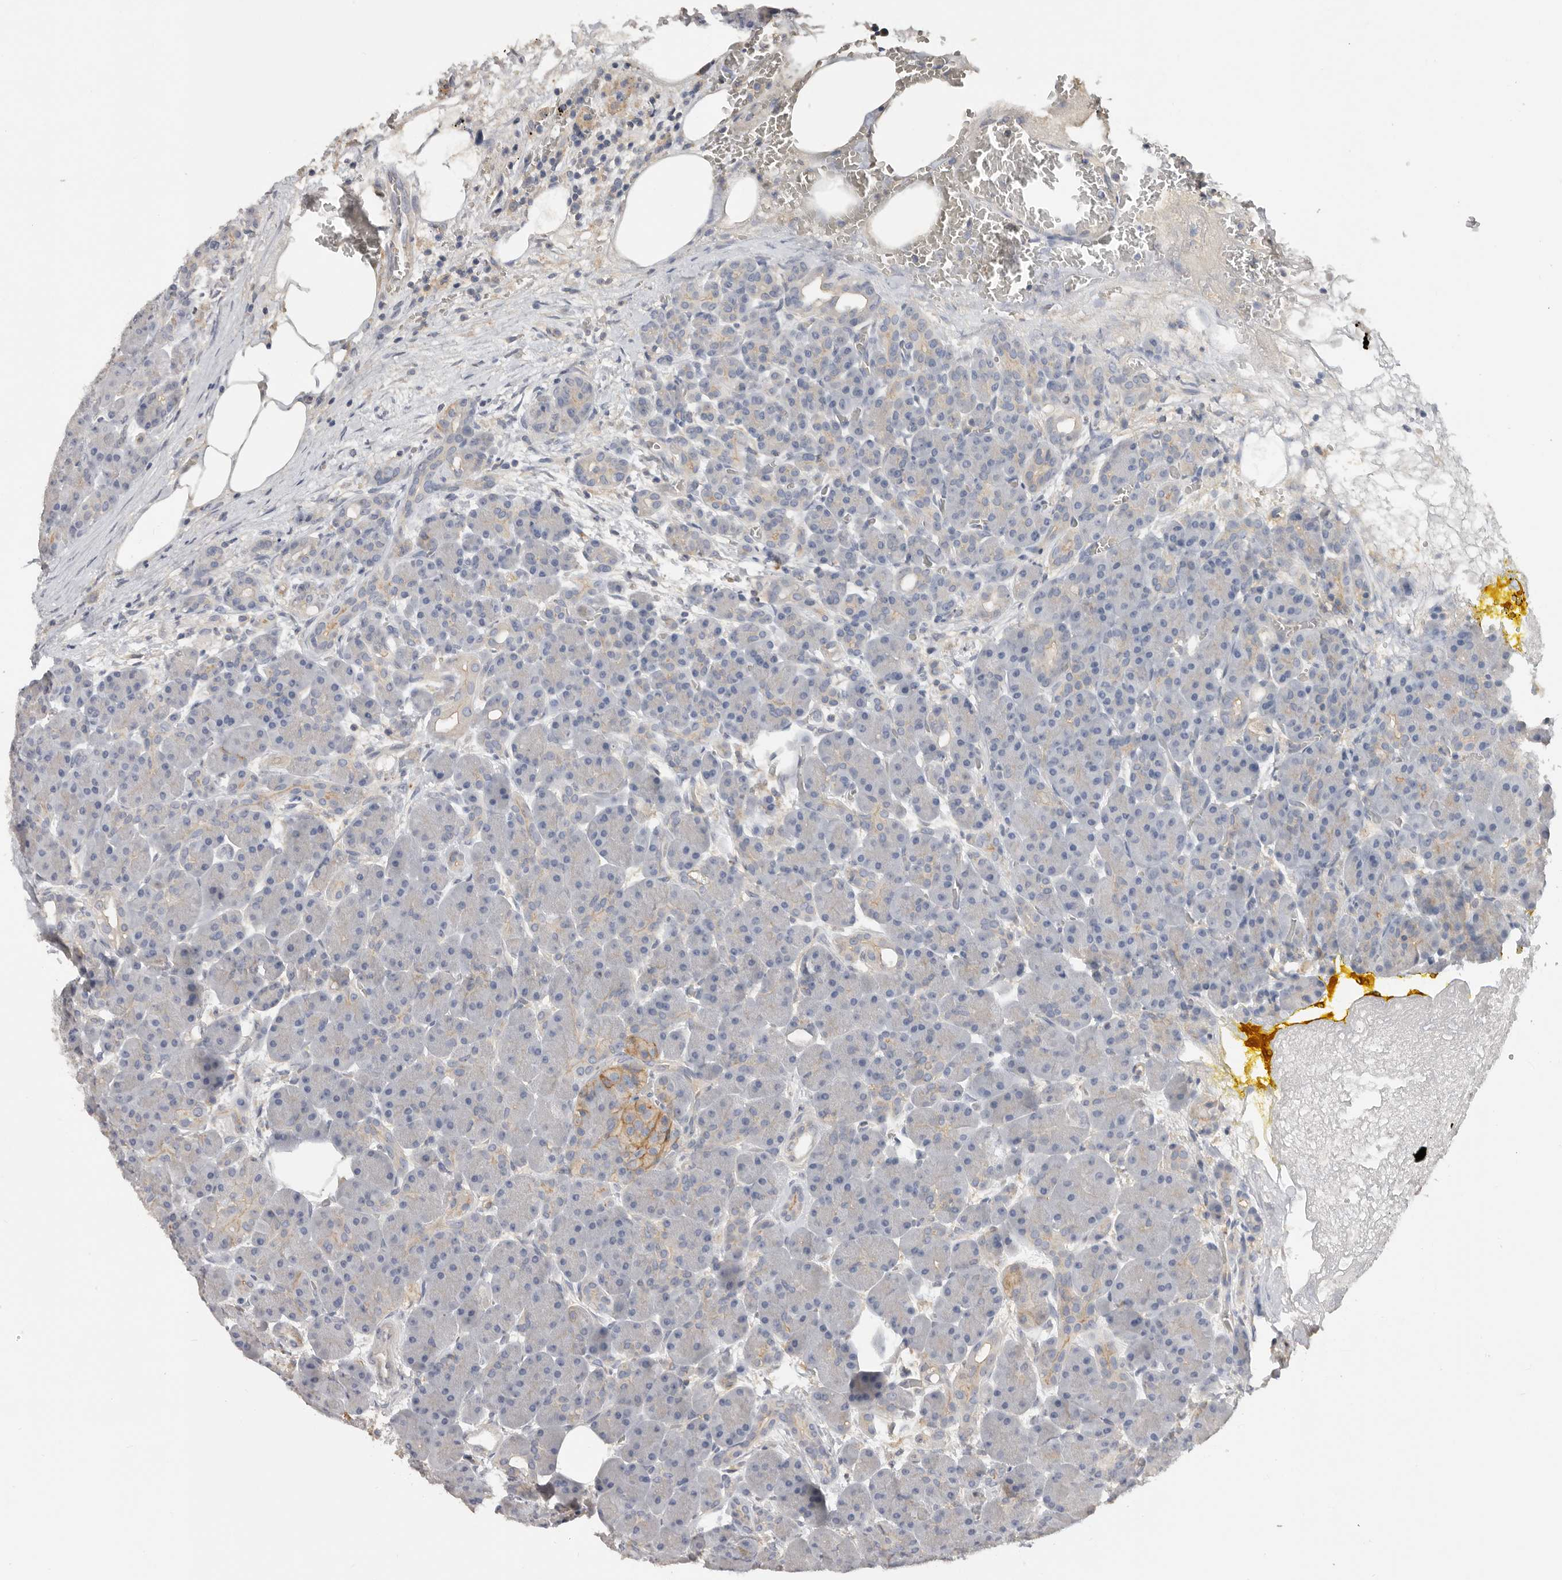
{"staining": {"intensity": "negative", "quantity": "none", "location": "none"}, "tissue": "pancreas", "cell_type": "Exocrine glandular cells", "image_type": "normal", "snomed": [{"axis": "morphology", "description": "Normal tissue, NOS"}, {"axis": "topography", "description": "Pancreas"}], "caption": "Immunohistochemistry (IHC) histopathology image of unremarkable pancreas: pancreas stained with DAB (3,3'-diaminobenzidine) reveals no significant protein expression in exocrine glandular cells.", "gene": "WDTC1", "patient": {"sex": "male", "age": 63}}